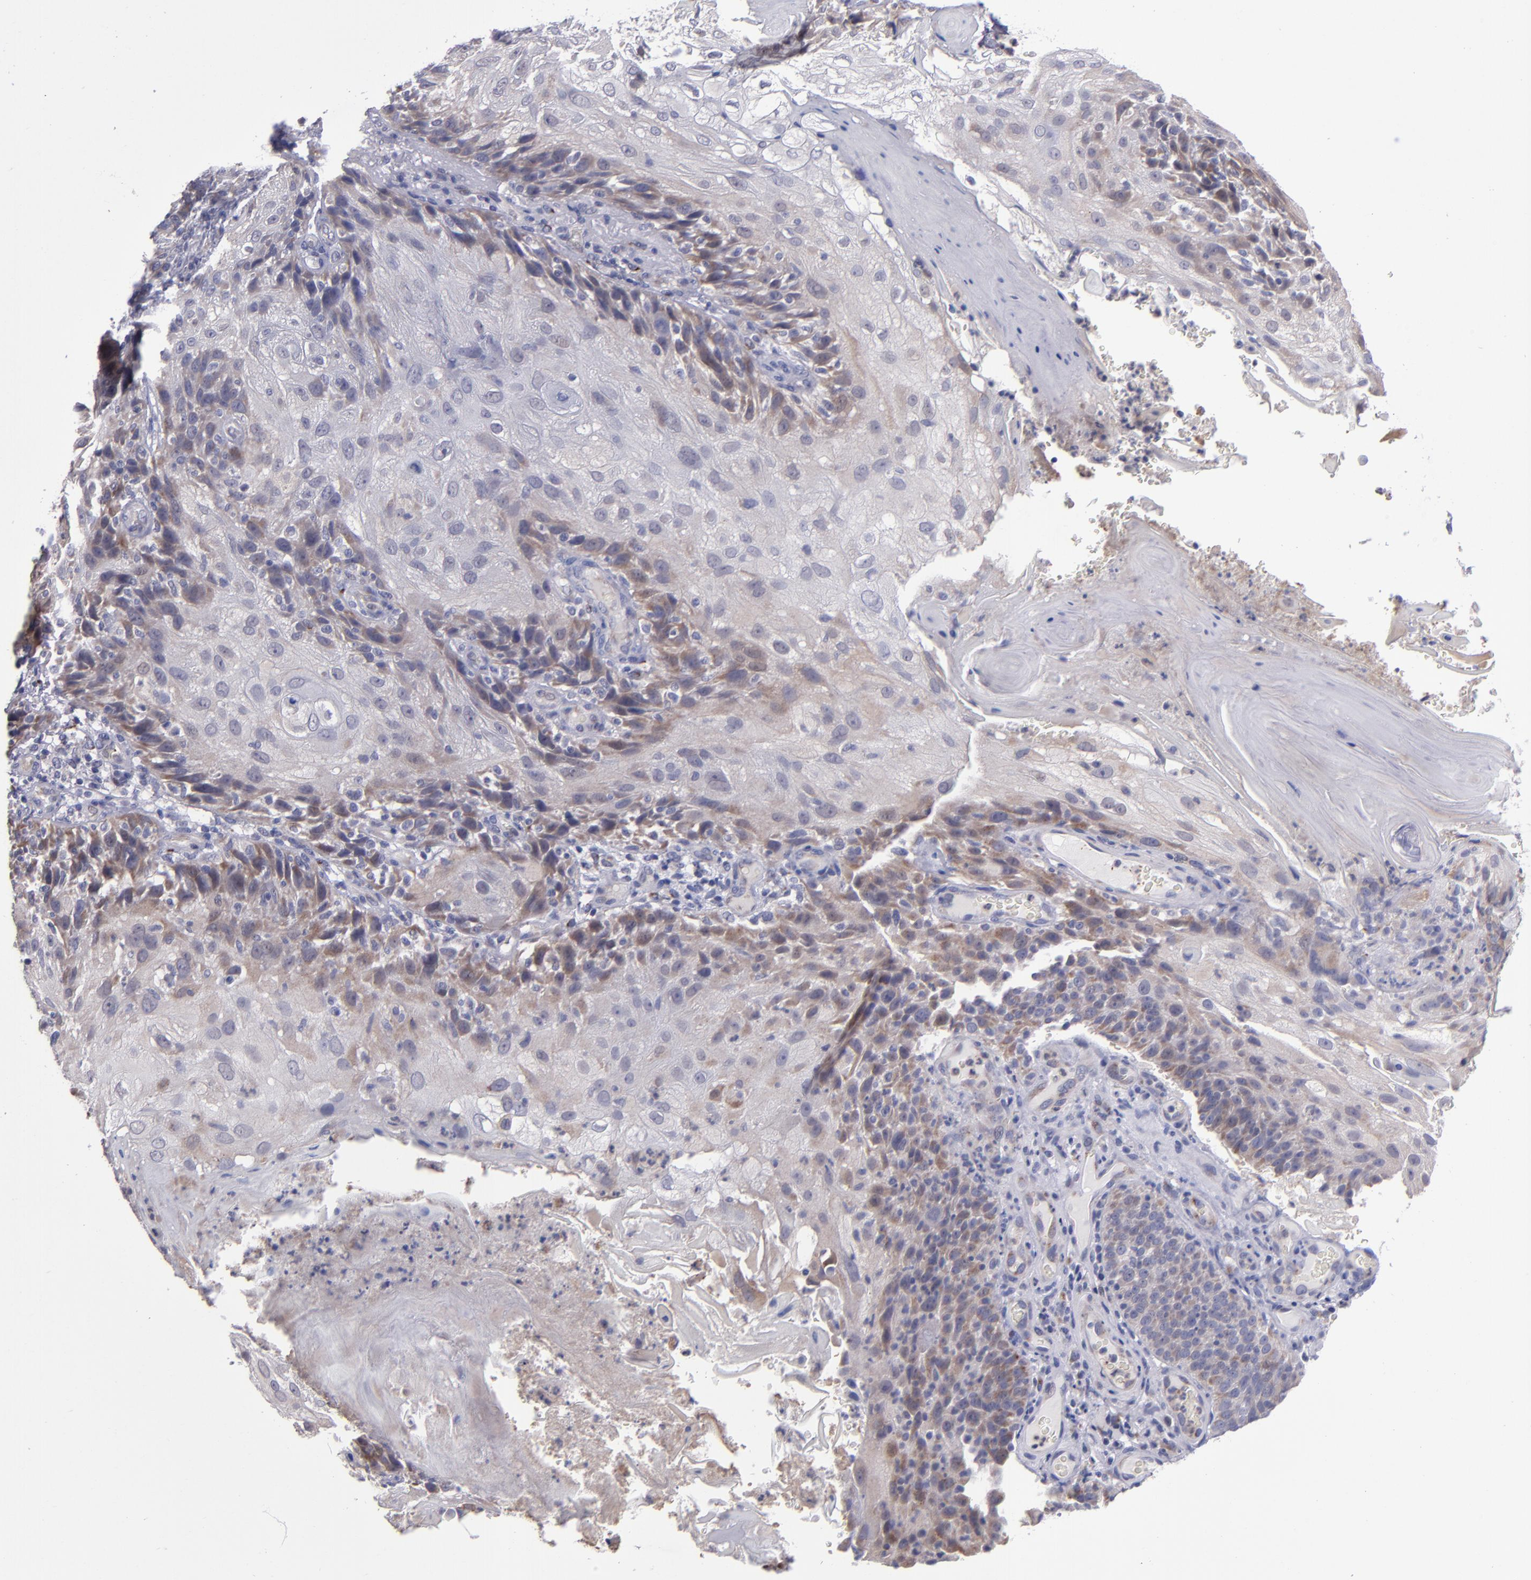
{"staining": {"intensity": "moderate", "quantity": "<25%", "location": "cytoplasmic/membranous"}, "tissue": "skin cancer", "cell_type": "Tumor cells", "image_type": "cancer", "snomed": [{"axis": "morphology", "description": "Normal tissue, NOS"}, {"axis": "morphology", "description": "Squamous cell carcinoma, NOS"}, {"axis": "topography", "description": "Skin"}], "caption": "This histopathology image demonstrates immunohistochemistry staining of skin cancer, with low moderate cytoplasmic/membranous positivity in approximately <25% of tumor cells.", "gene": "RAB41", "patient": {"sex": "female", "age": 83}}